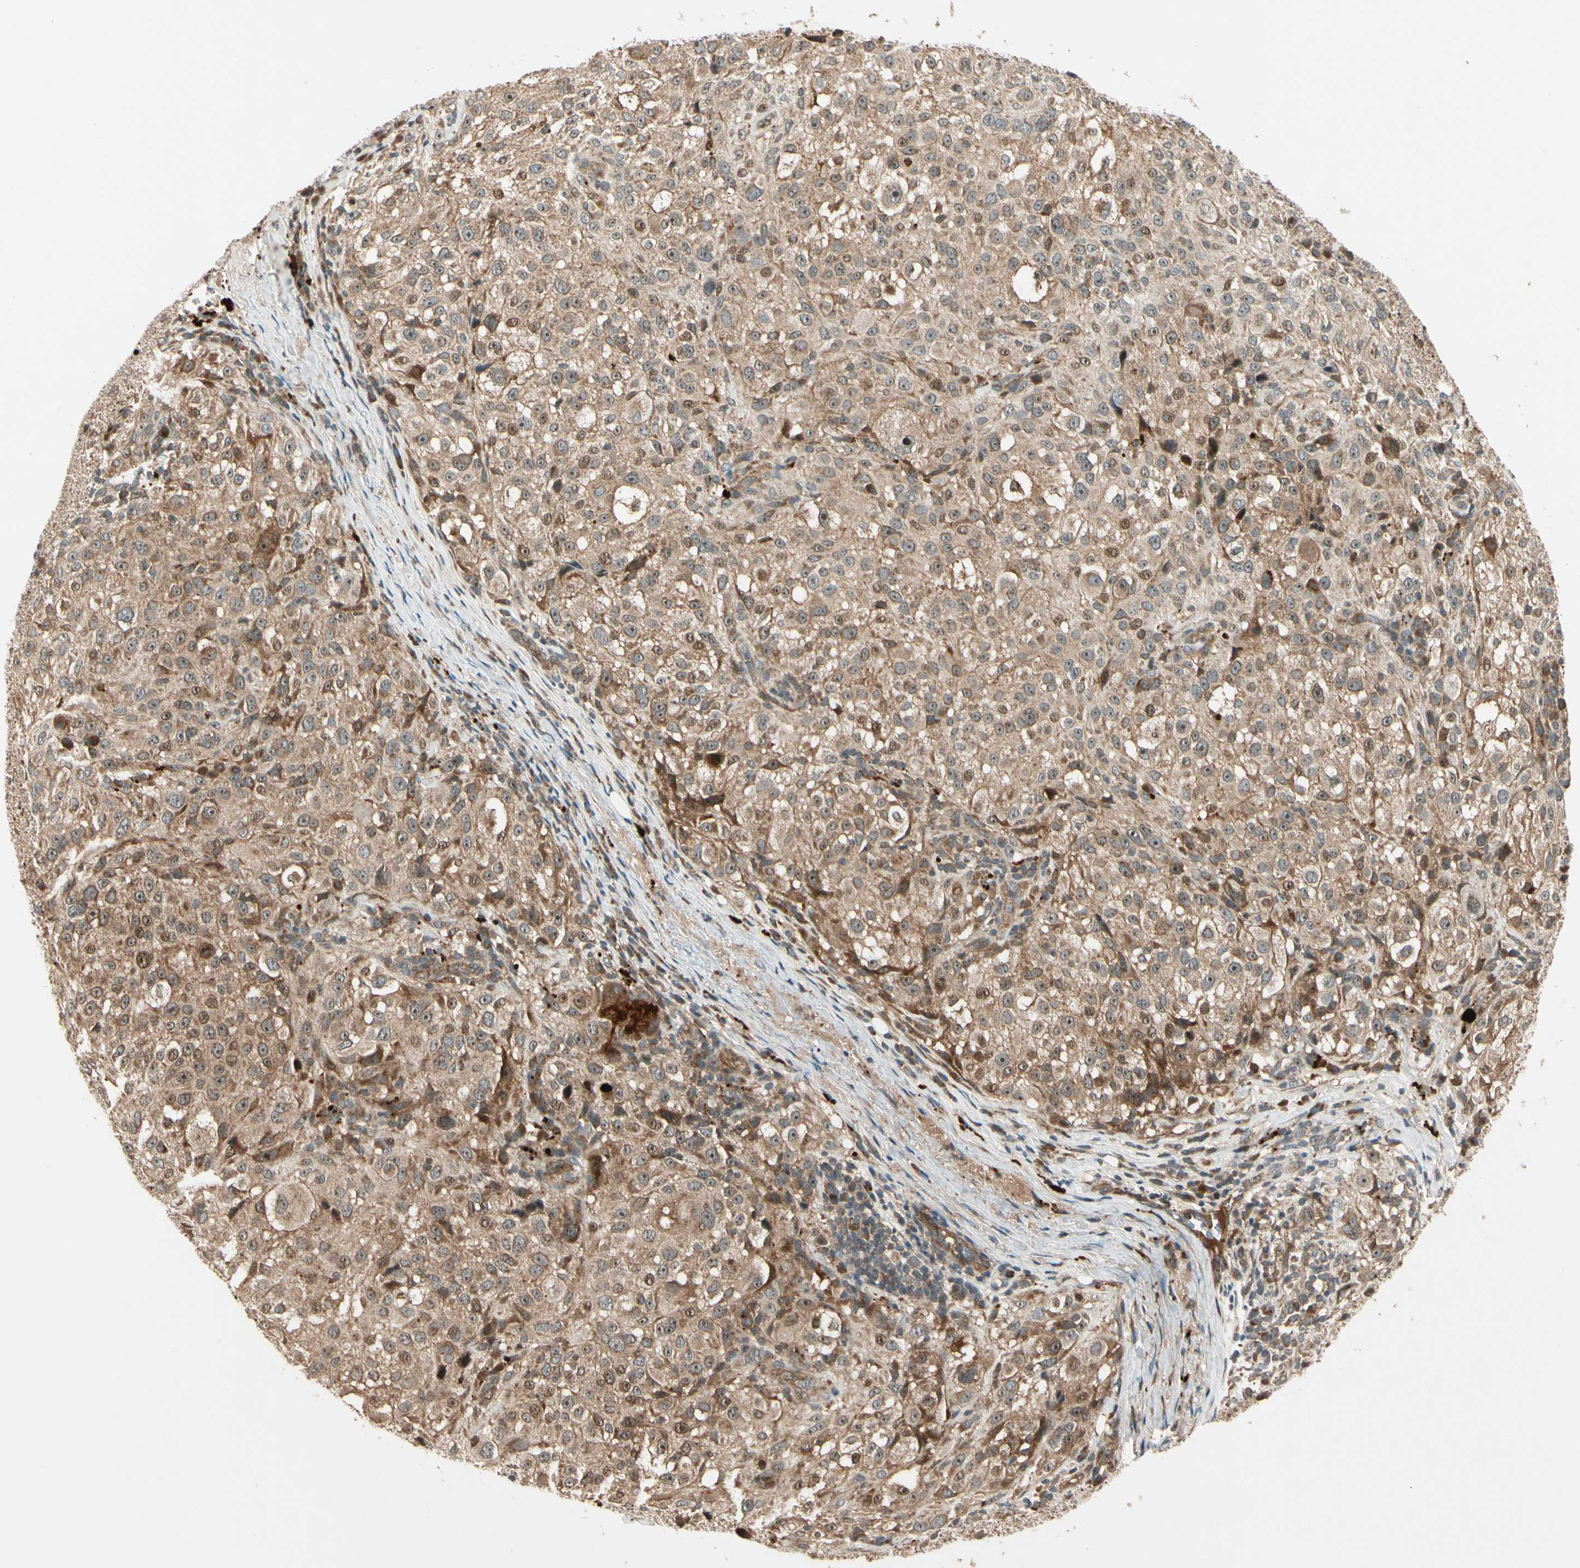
{"staining": {"intensity": "moderate", "quantity": ">75%", "location": "cytoplasmic/membranous,nuclear"}, "tissue": "melanoma", "cell_type": "Tumor cells", "image_type": "cancer", "snomed": [{"axis": "morphology", "description": "Necrosis, NOS"}, {"axis": "morphology", "description": "Malignant melanoma, NOS"}, {"axis": "topography", "description": "Skin"}], "caption": "Moderate cytoplasmic/membranous and nuclear staining is identified in about >75% of tumor cells in malignant melanoma. (brown staining indicates protein expression, while blue staining denotes nuclei).", "gene": "ACVR1C", "patient": {"sex": "female", "age": 87}}